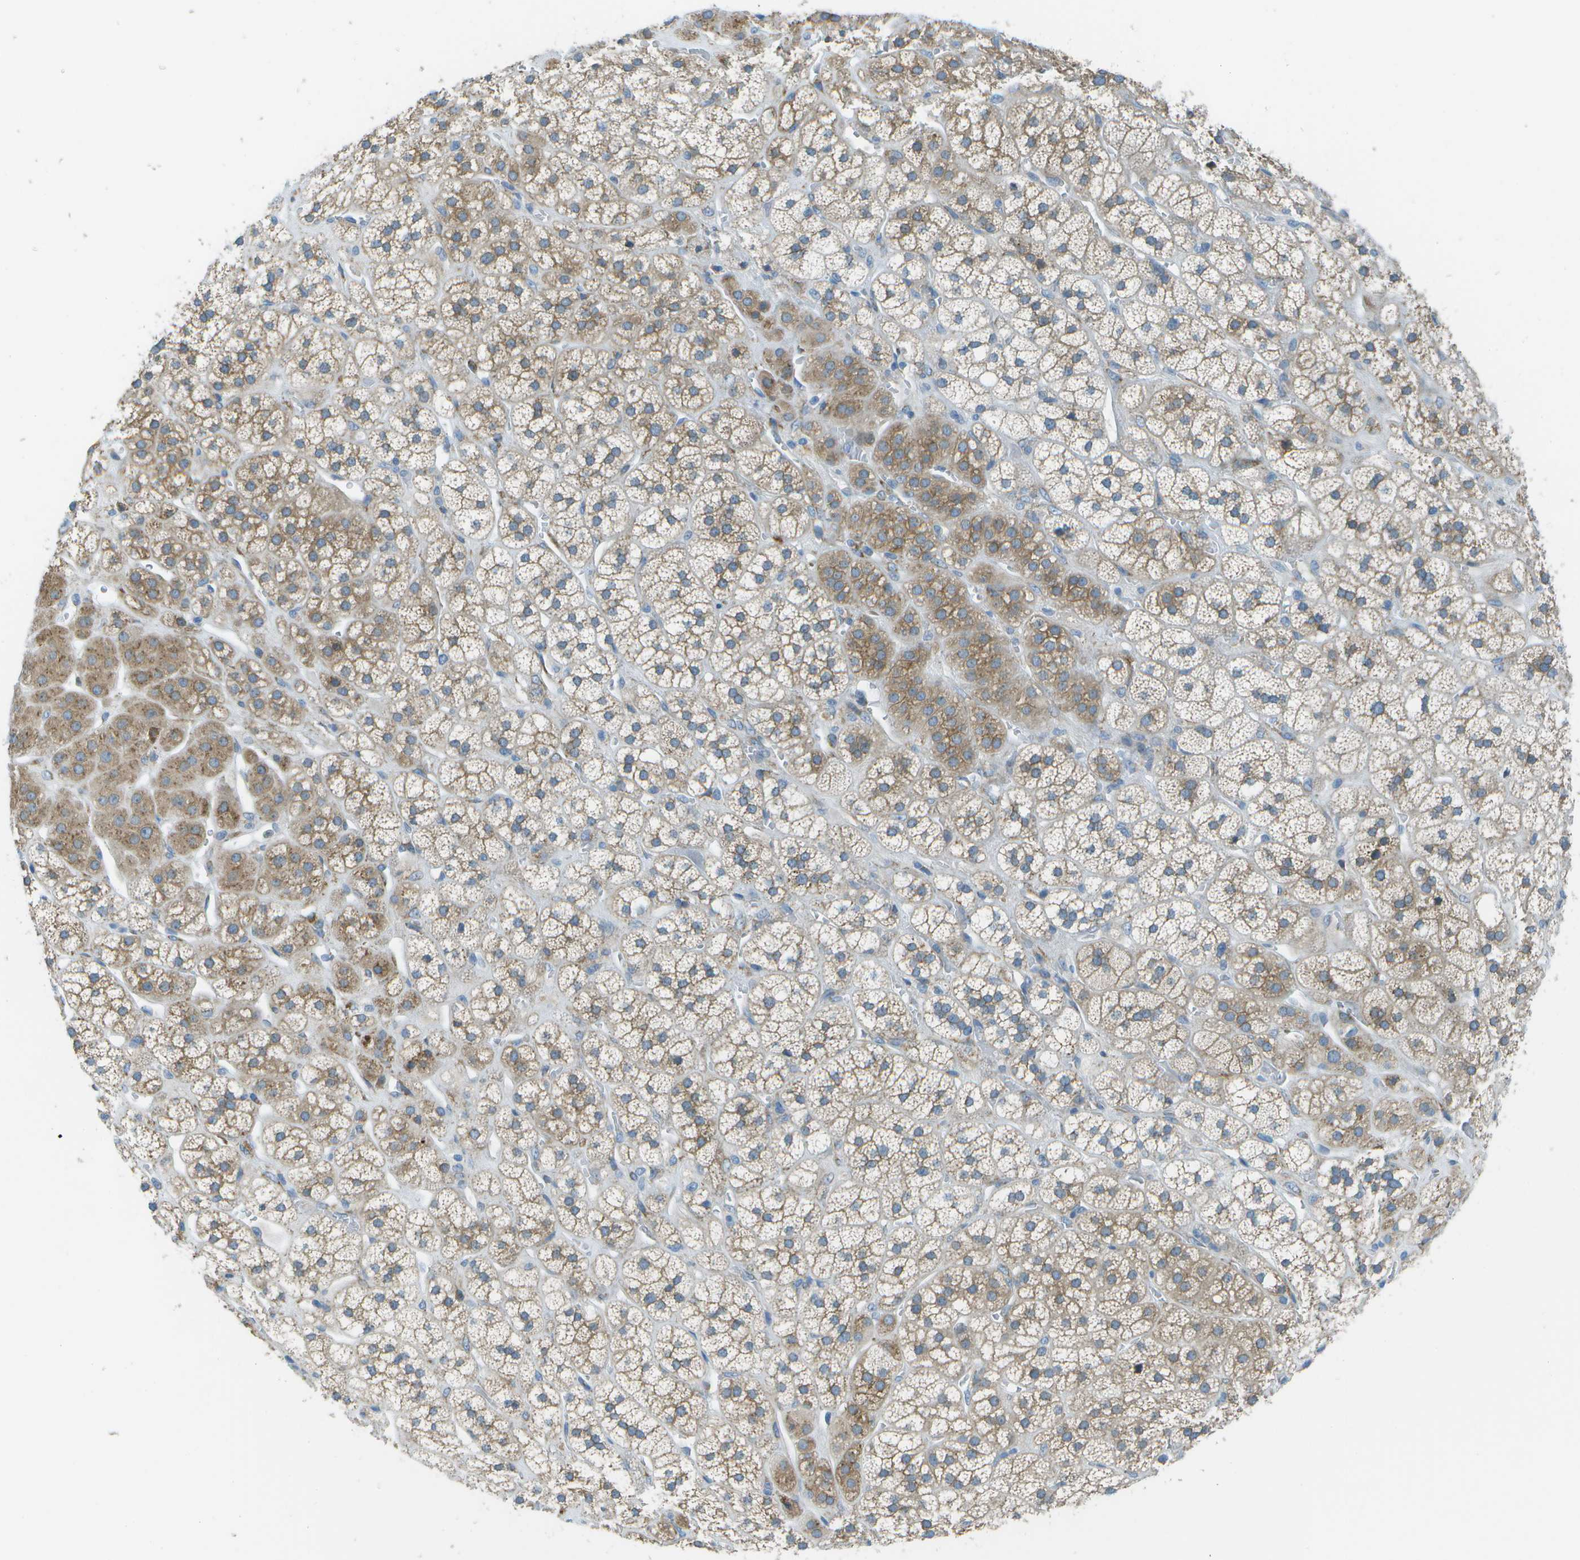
{"staining": {"intensity": "moderate", "quantity": ">75%", "location": "cytoplasmic/membranous"}, "tissue": "adrenal gland", "cell_type": "Glandular cells", "image_type": "normal", "snomed": [{"axis": "morphology", "description": "Normal tissue, NOS"}, {"axis": "topography", "description": "Adrenal gland"}], "caption": "Brown immunohistochemical staining in unremarkable adrenal gland shows moderate cytoplasmic/membranous positivity in about >75% of glandular cells.", "gene": "KCTD3", "patient": {"sex": "male", "age": 56}}